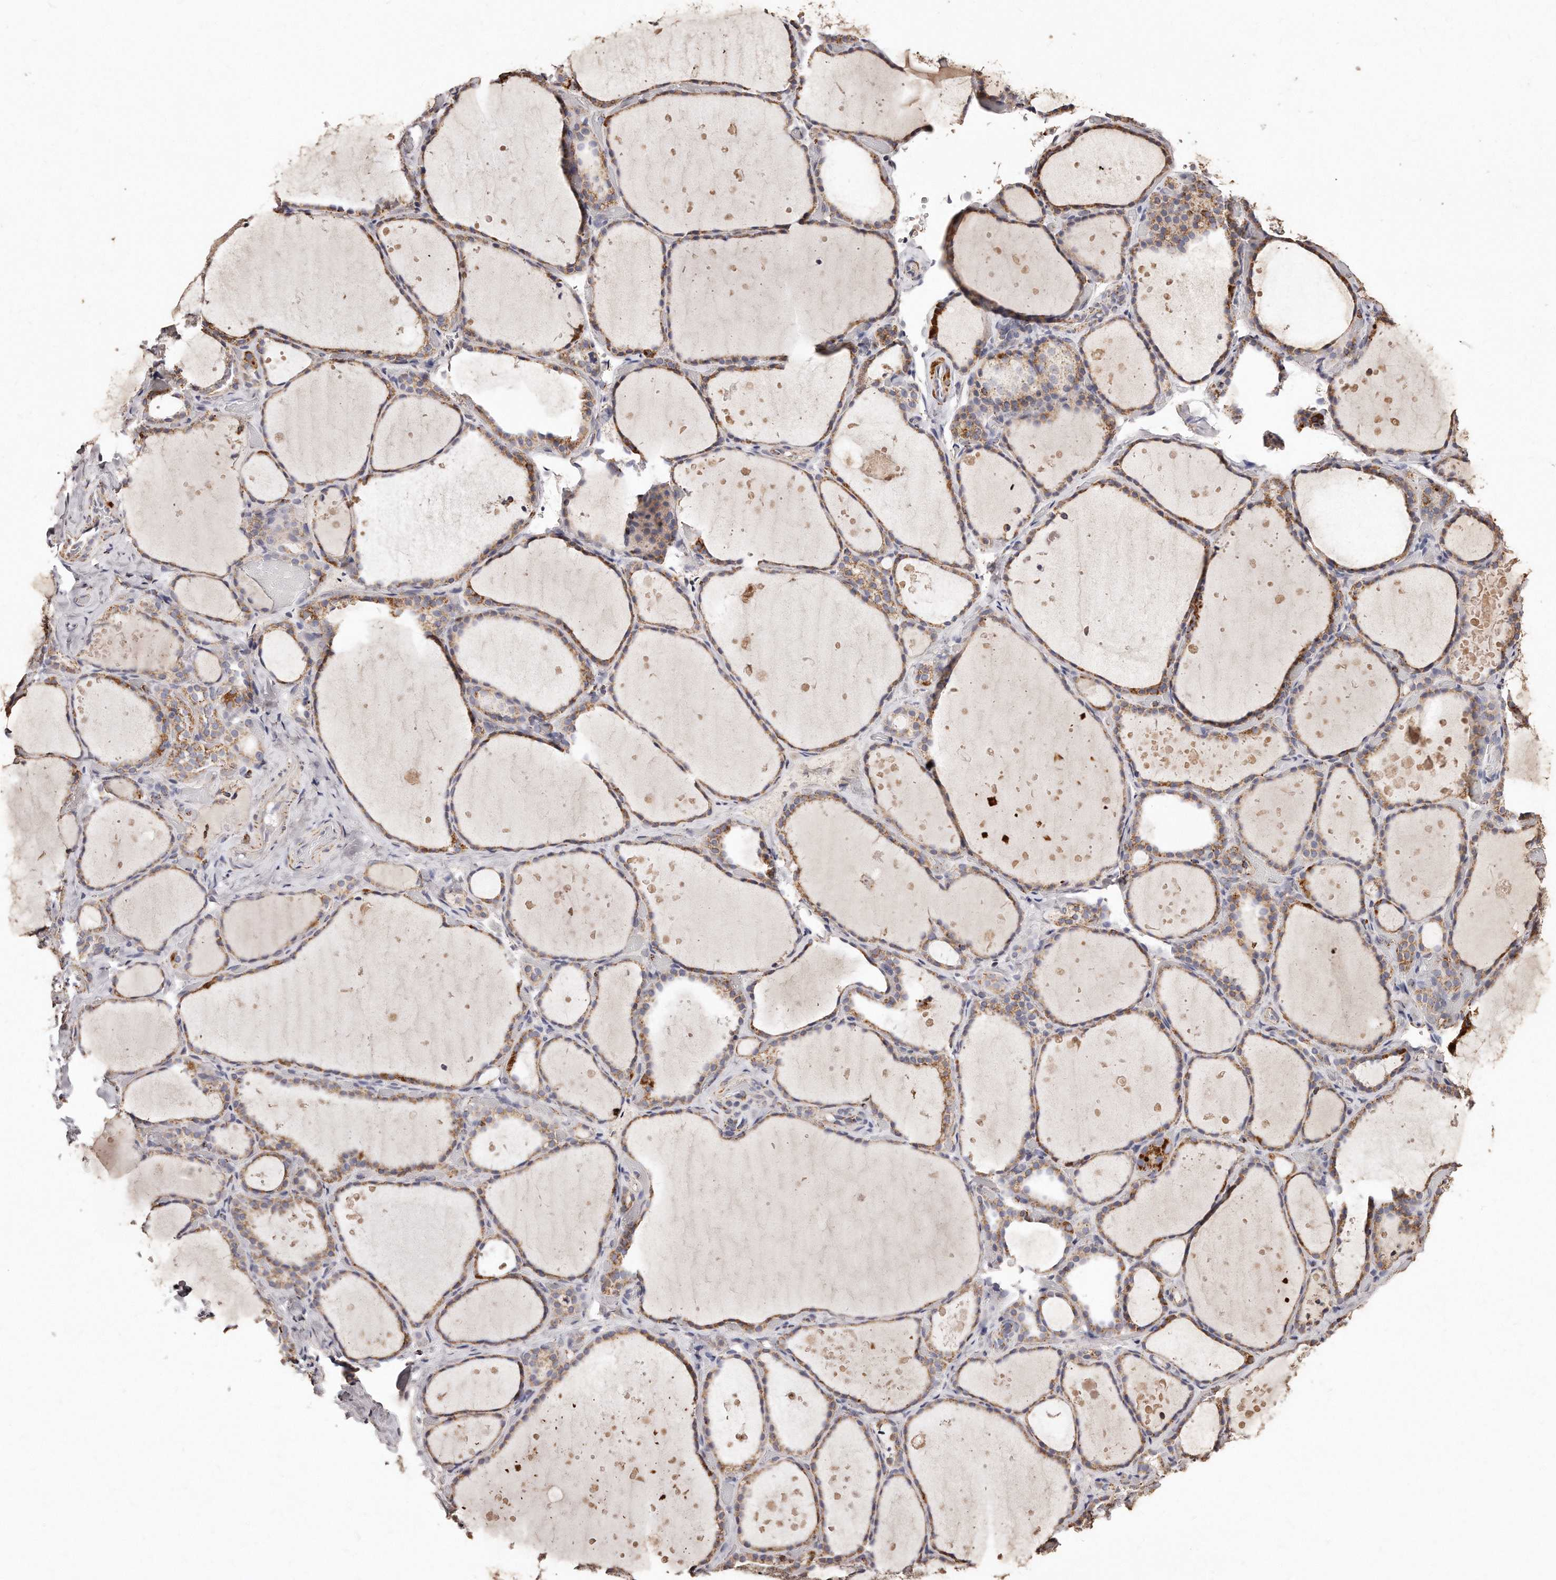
{"staining": {"intensity": "moderate", "quantity": ">75%", "location": "cytoplasmic/membranous"}, "tissue": "thyroid gland", "cell_type": "Glandular cells", "image_type": "normal", "snomed": [{"axis": "morphology", "description": "Normal tissue, NOS"}, {"axis": "topography", "description": "Thyroid gland"}], "caption": "Unremarkable thyroid gland shows moderate cytoplasmic/membranous staining in approximately >75% of glandular cells.", "gene": "RTKN", "patient": {"sex": "female", "age": 44}}